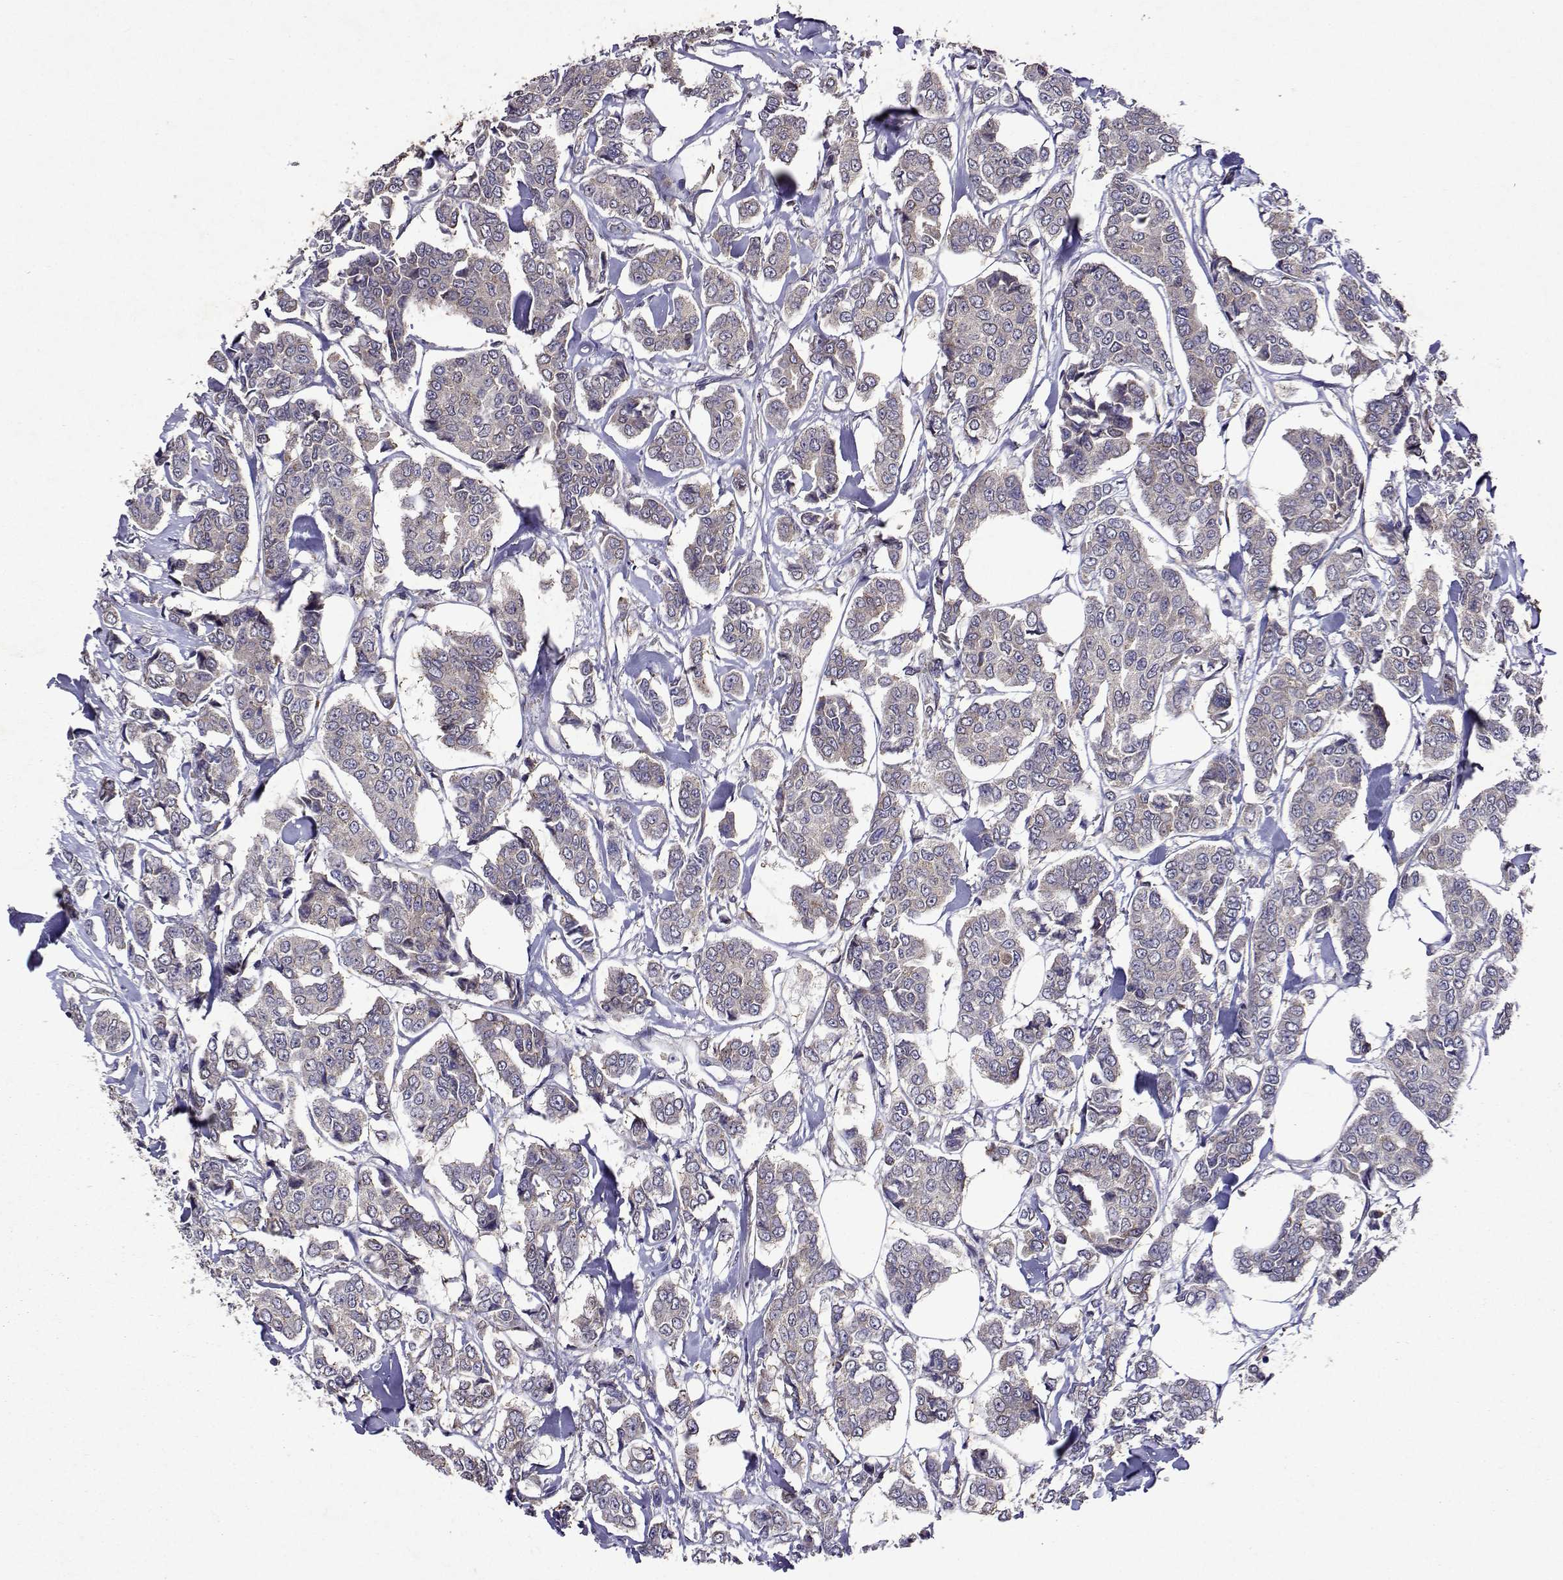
{"staining": {"intensity": "weak", "quantity": "<25%", "location": "cytoplasmic/membranous"}, "tissue": "breast cancer", "cell_type": "Tumor cells", "image_type": "cancer", "snomed": [{"axis": "morphology", "description": "Duct carcinoma"}, {"axis": "topography", "description": "Breast"}], "caption": "Breast cancer stained for a protein using immunohistochemistry reveals no positivity tumor cells.", "gene": "TARBP2", "patient": {"sex": "female", "age": 94}}